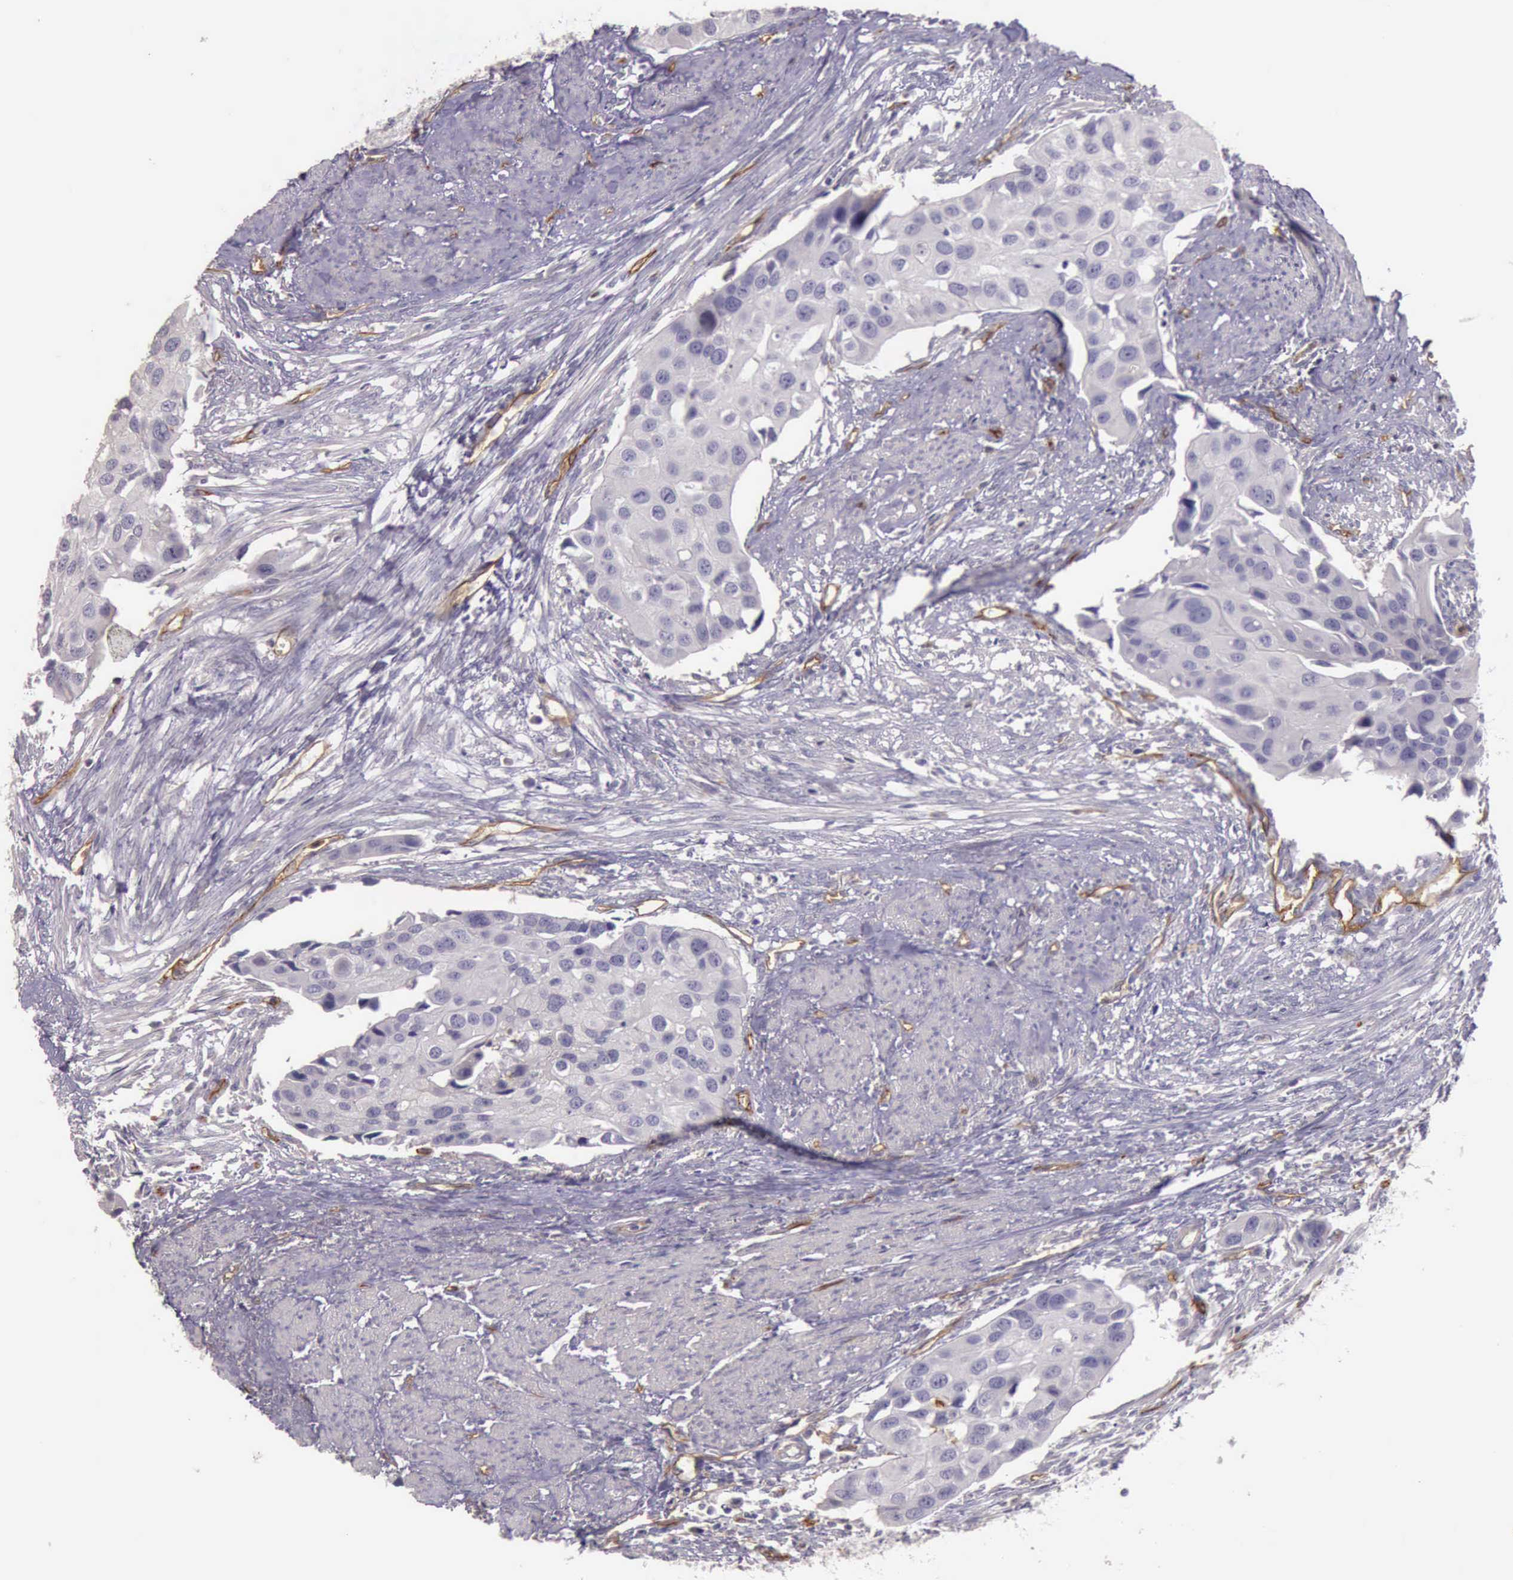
{"staining": {"intensity": "negative", "quantity": "none", "location": "none"}, "tissue": "urothelial cancer", "cell_type": "Tumor cells", "image_type": "cancer", "snomed": [{"axis": "morphology", "description": "Urothelial carcinoma, High grade"}, {"axis": "topography", "description": "Urinary bladder"}], "caption": "Immunohistochemistry of human urothelial cancer reveals no staining in tumor cells.", "gene": "TCEANC", "patient": {"sex": "male", "age": 55}}